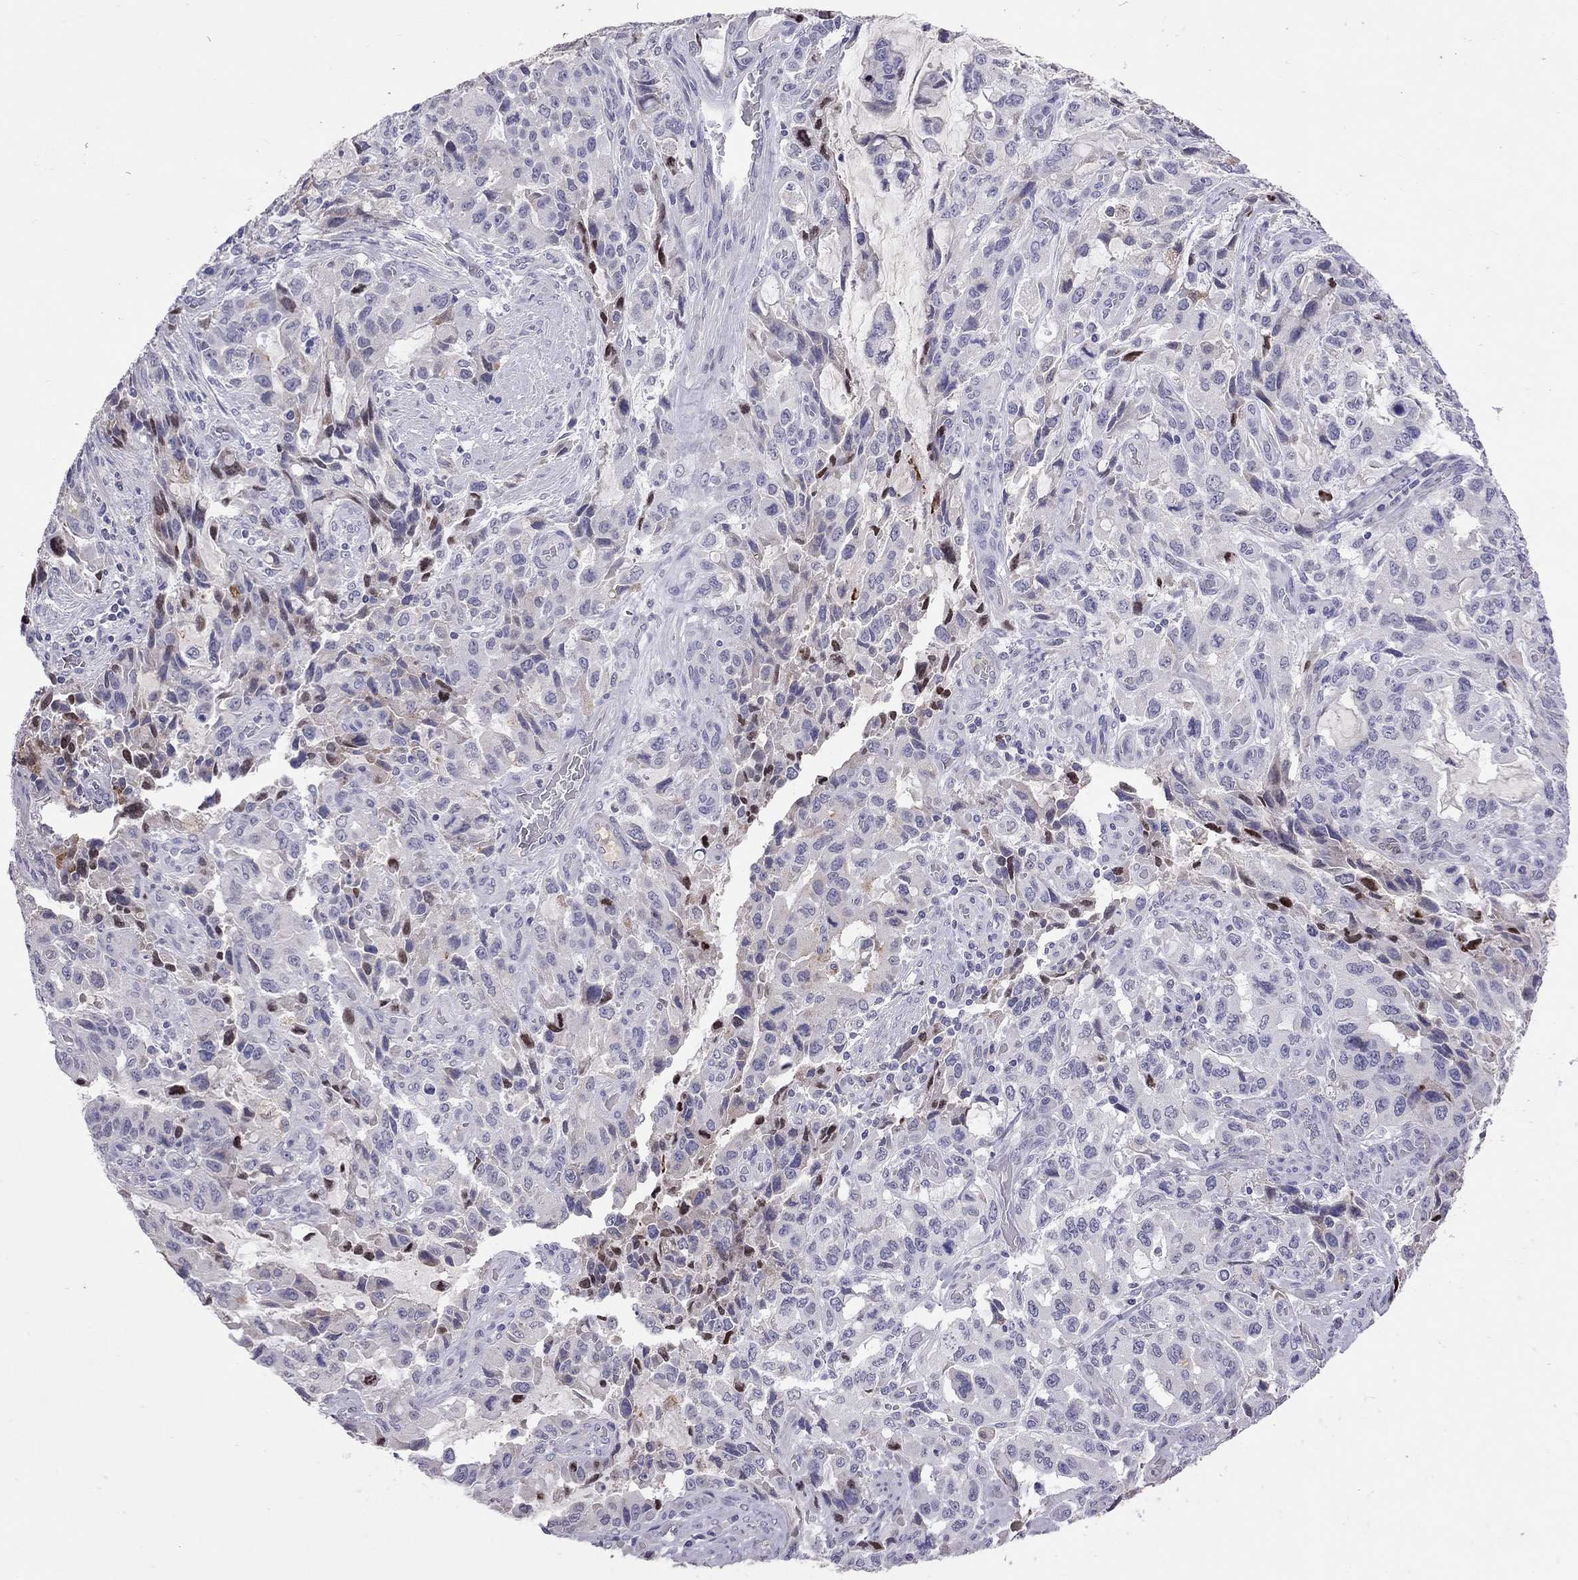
{"staining": {"intensity": "weak", "quantity": "<25%", "location": "cytoplasmic/membranous"}, "tissue": "stomach cancer", "cell_type": "Tumor cells", "image_type": "cancer", "snomed": [{"axis": "morphology", "description": "Adenocarcinoma, NOS"}, {"axis": "topography", "description": "Stomach, upper"}], "caption": "Tumor cells show no significant expression in stomach adenocarcinoma. (DAB (3,3'-diaminobenzidine) immunohistochemistry with hematoxylin counter stain).", "gene": "SERPINA3", "patient": {"sex": "male", "age": 85}}